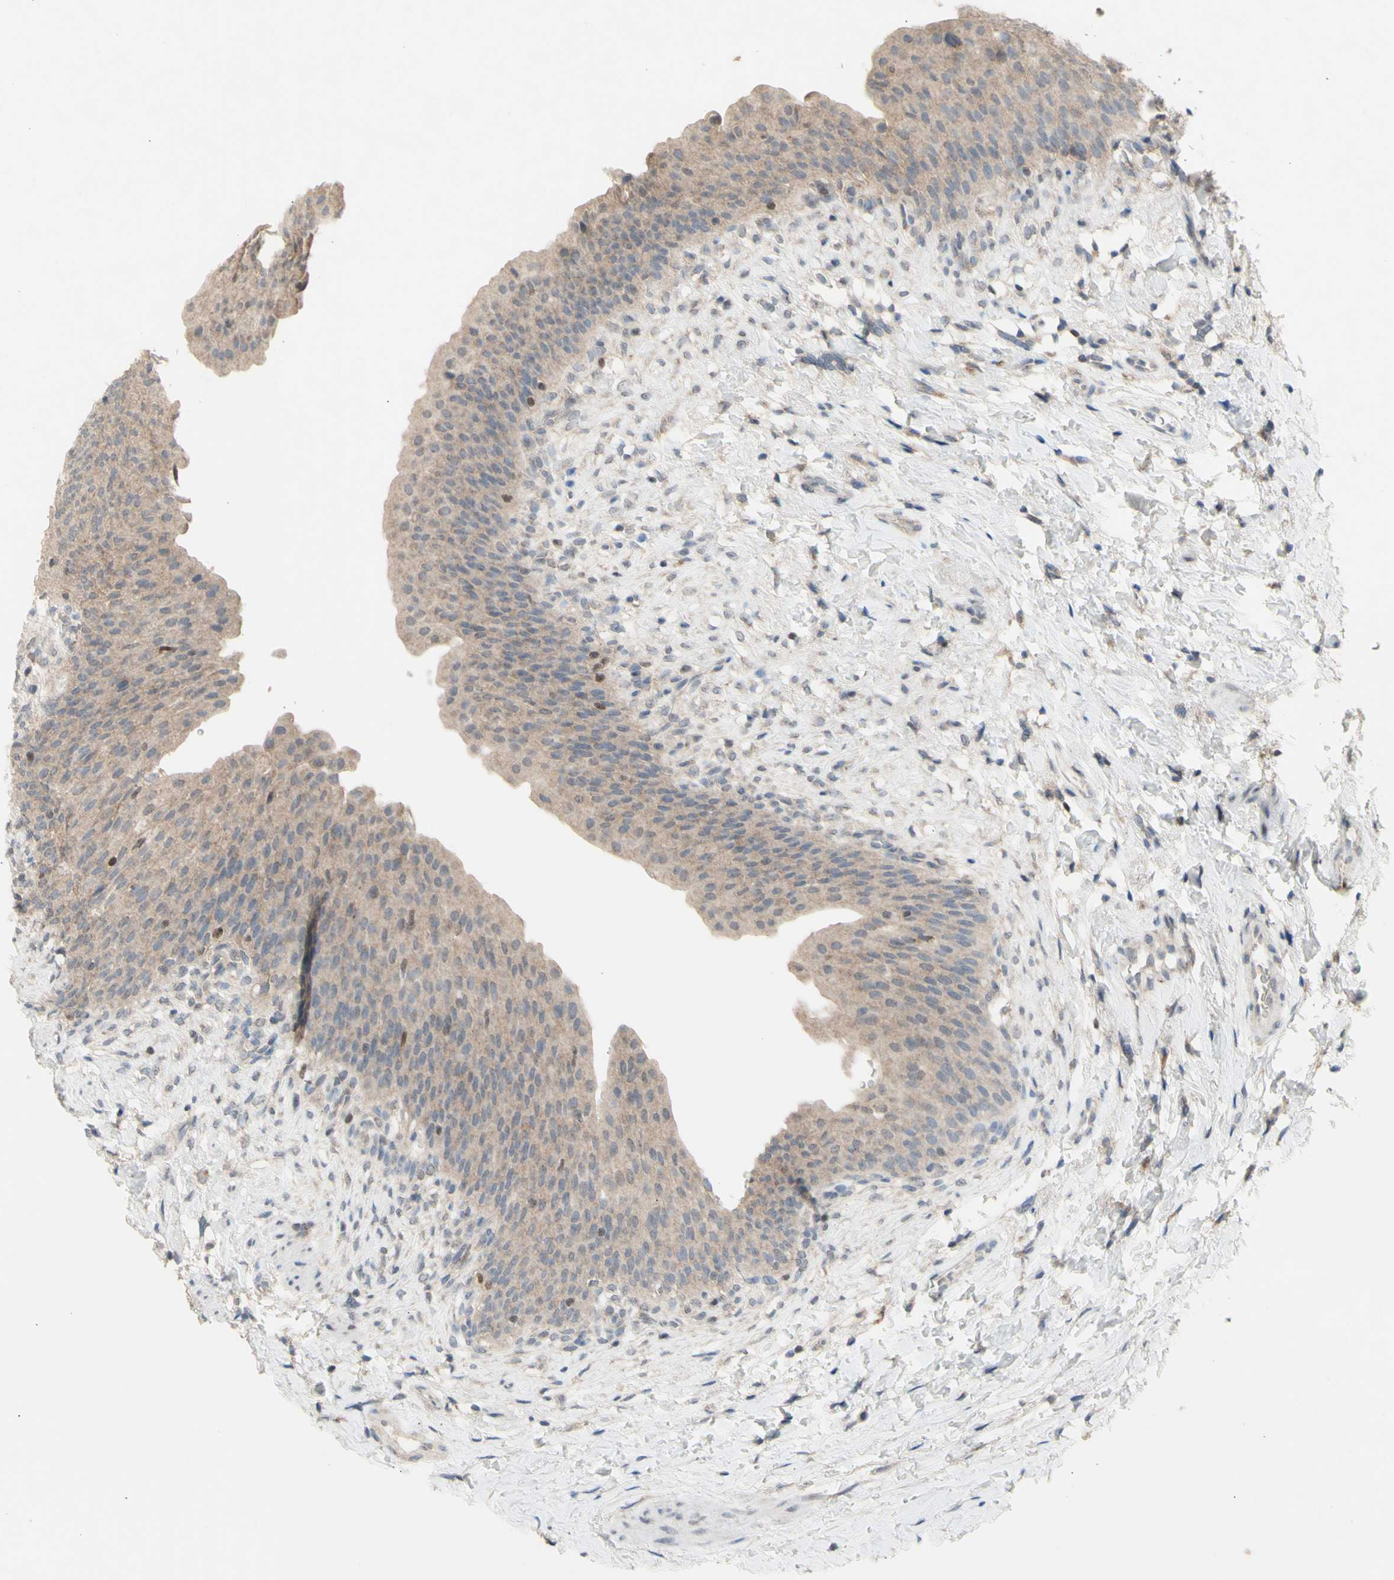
{"staining": {"intensity": "weak", "quantity": ">75%", "location": "cytoplasmic/membranous"}, "tissue": "urinary bladder", "cell_type": "Urothelial cells", "image_type": "normal", "snomed": [{"axis": "morphology", "description": "Normal tissue, NOS"}, {"axis": "topography", "description": "Urinary bladder"}], "caption": "Brown immunohistochemical staining in benign urinary bladder shows weak cytoplasmic/membranous staining in about >75% of urothelial cells. (IHC, brightfield microscopy, high magnification).", "gene": "NLRP1", "patient": {"sex": "female", "age": 79}}